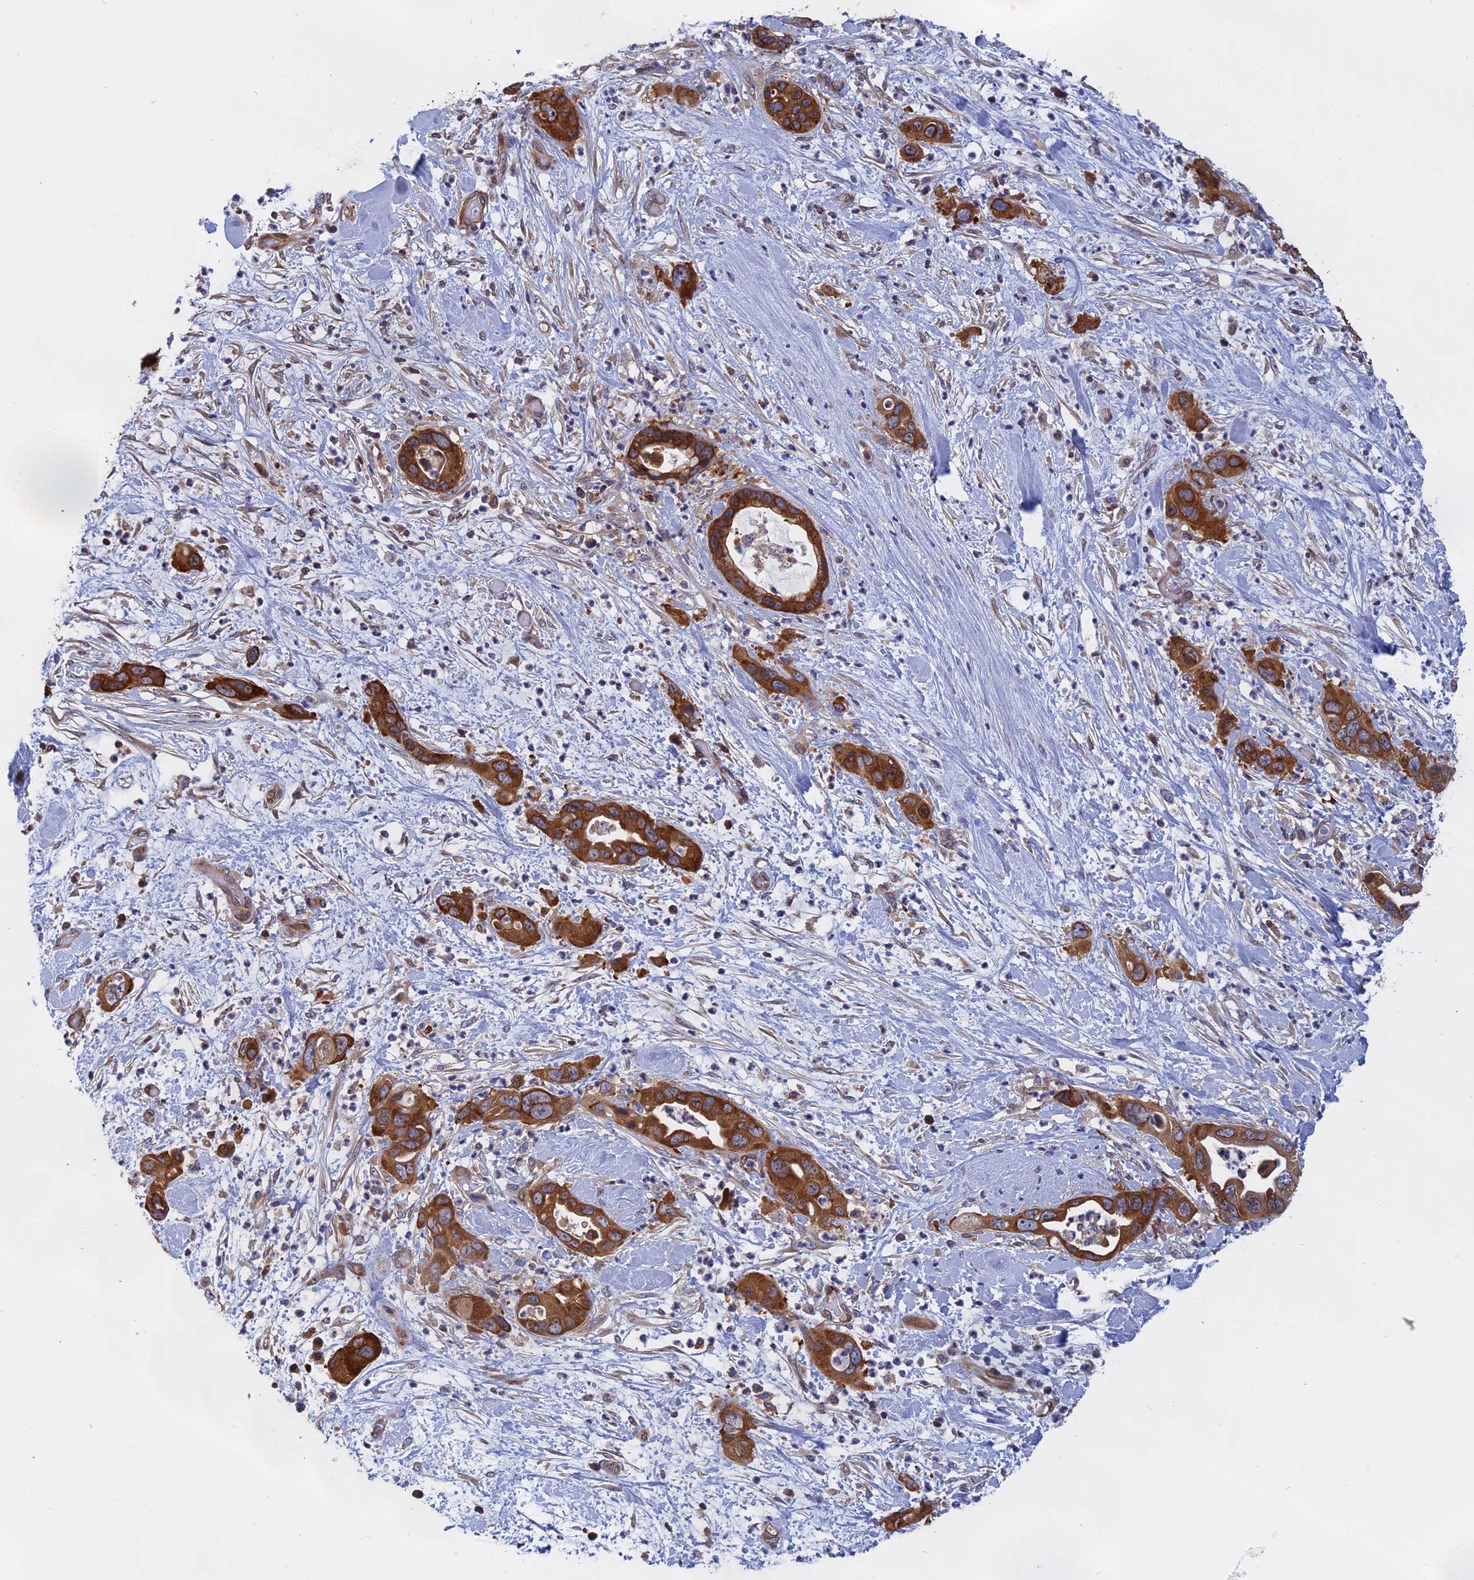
{"staining": {"intensity": "strong", "quantity": ">75%", "location": "cytoplasmic/membranous"}, "tissue": "pancreatic cancer", "cell_type": "Tumor cells", "image_type": "cancer", "snomed": [{"axis": "morphology", "description": "Adenocarcinoma, NOS"}, {"axis": "topography", "description": "Pancreas"}], "caption": "IHC (DAB (3,3'-diaminobenzidine)) staining of human pancreatic cancer reveals strong cytoplasmic/membranous protein staining in approximately >75% of tumor cells. (IHC, brightfield microscopy, high magnification).", "gene": "NAA10", "patient": {"sex": "female", "age": 71}}